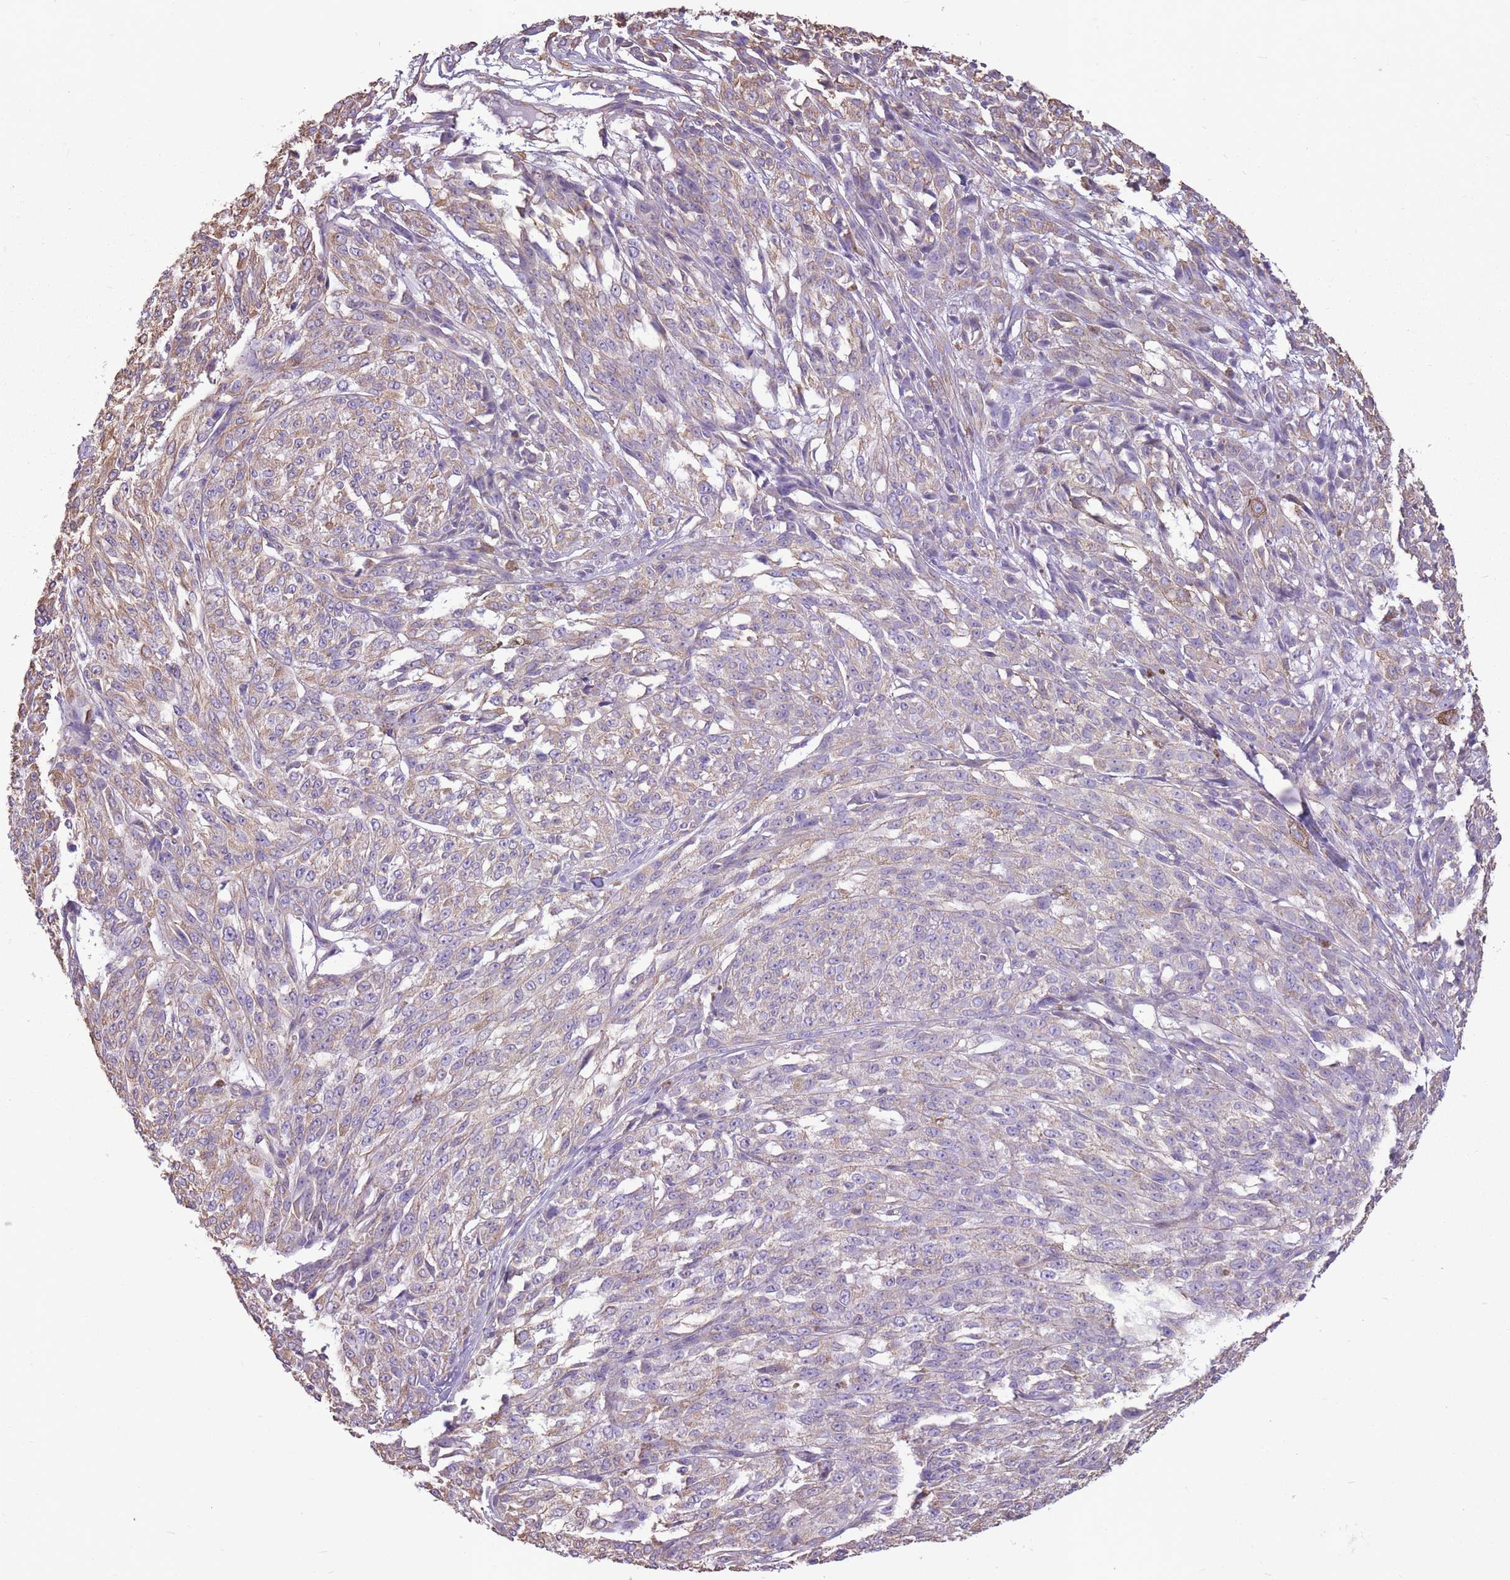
{"staining": {"intensity": "weak", "quantity": ">75%", "location": "cytoplasmic/membranous"}, "tissue": "melanoma", "cell_type": "Tumor cells", "image_type": "cancer", "snomed": [{"axis": "morphology", "description": "Malignant melanoma, NOS"}, {"axis": "topography", "description": "Skin"}], "caption": "About >75% of tumor cells in melanoma show weak cytoplasmic/membranous protein positivity as visualized by brown immunohistochemical staining.", "gene": "ADD1", "patient": {"sex": "female", "age": 52}}